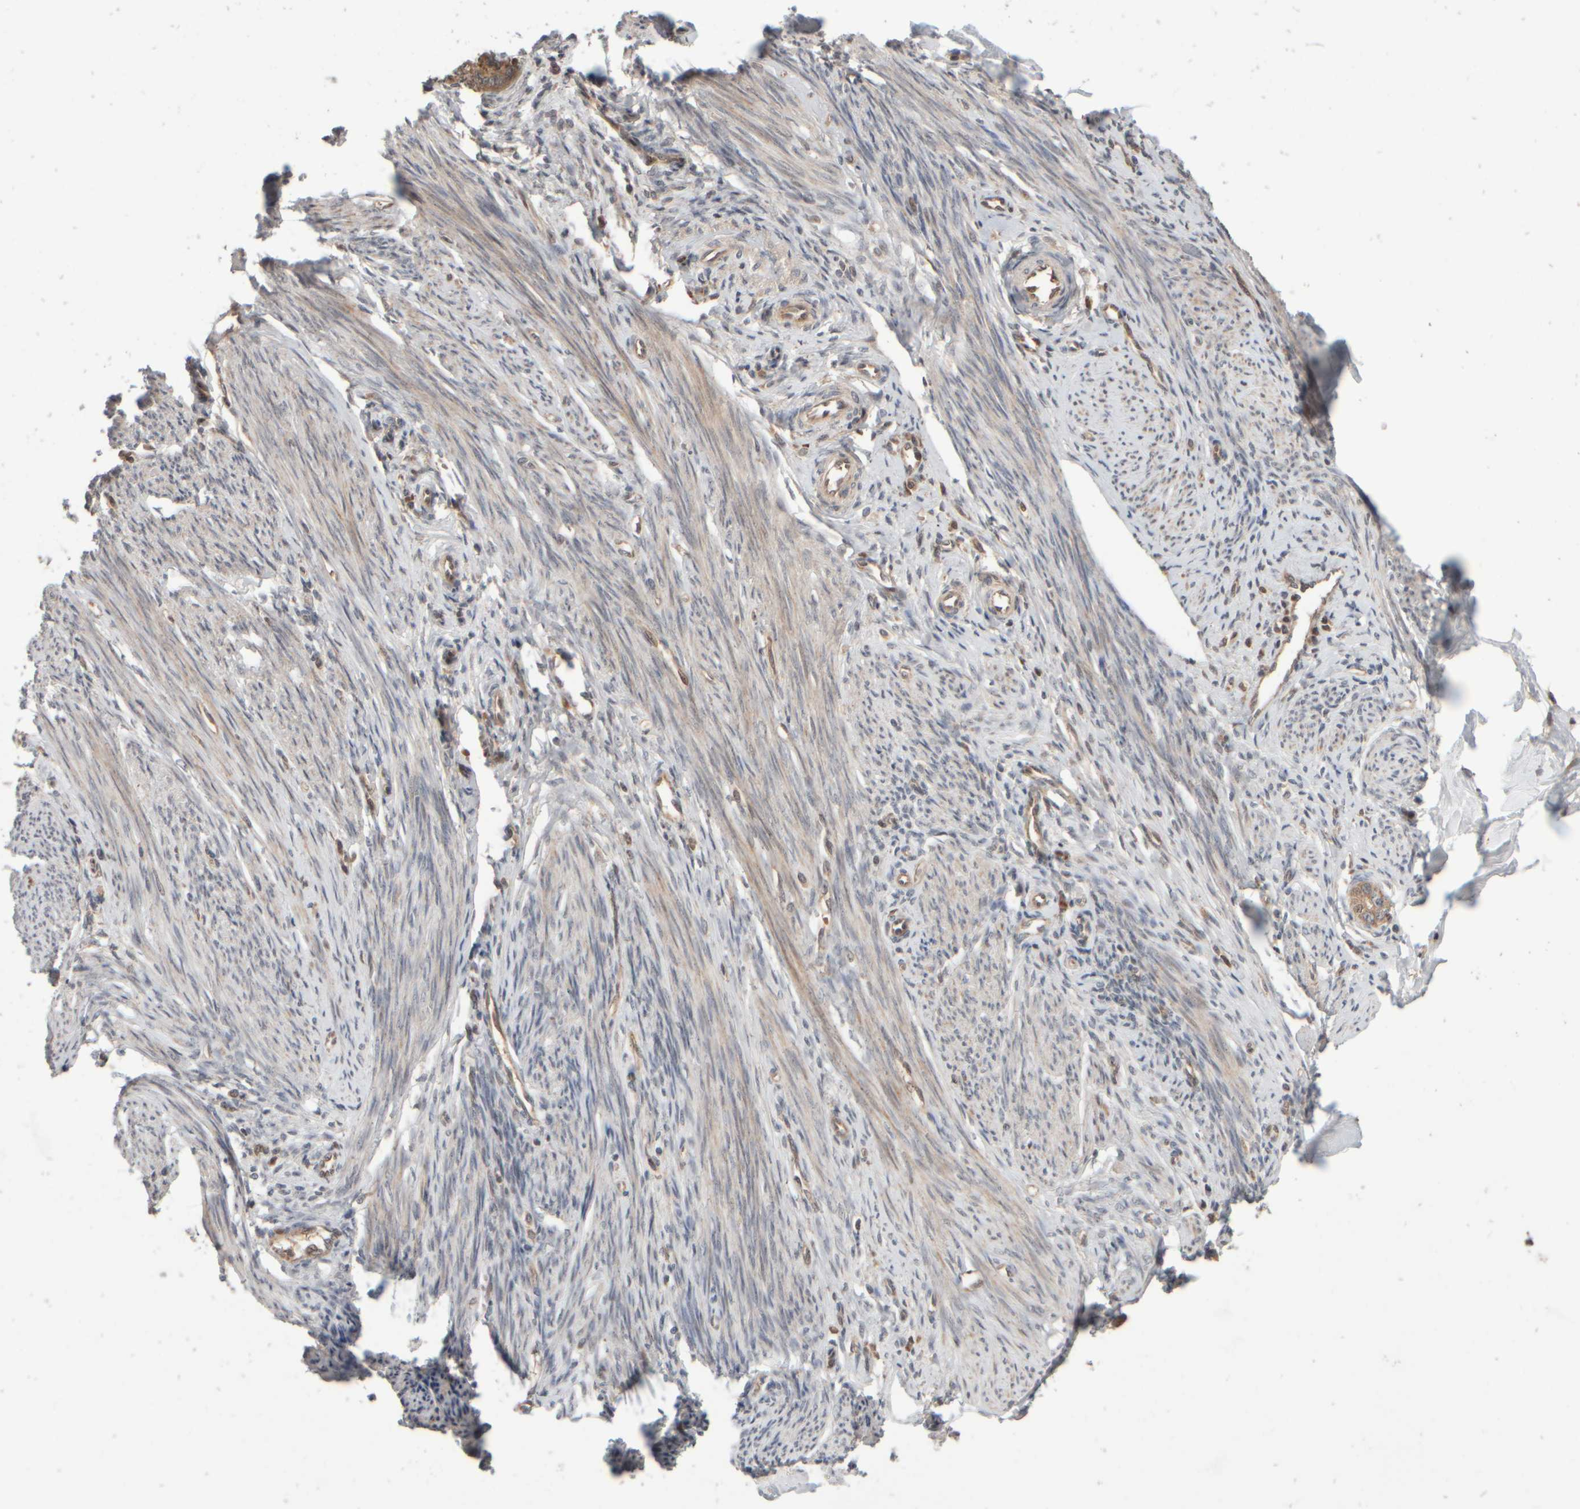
{"staining": {"intensity": "weak", "quantity": "25%-75%", "location": "cytoplasmic/membranous"}, "tissue": "endometrium", "cell_type": "Cells in endometrial stroma", "image_type": "normal", "snomed": [{"axis": "morphology", "description": "Normal tissue, NOS"}, {"axis": "topography", "description": "Endometrium"}], "caption": "Immunohistochemistry histopathology image of unremarkable endometrium: human endometrium stained using immunohistochemistry shows low levels of weak protein expression localized specifically in the cytoplasmic/membranous of cells in endometrial stroma, appearing as a cytoplasmic/membranous brown color.", "gene": "ABHD11", "patient": {"sex": "female", "age": 56}}